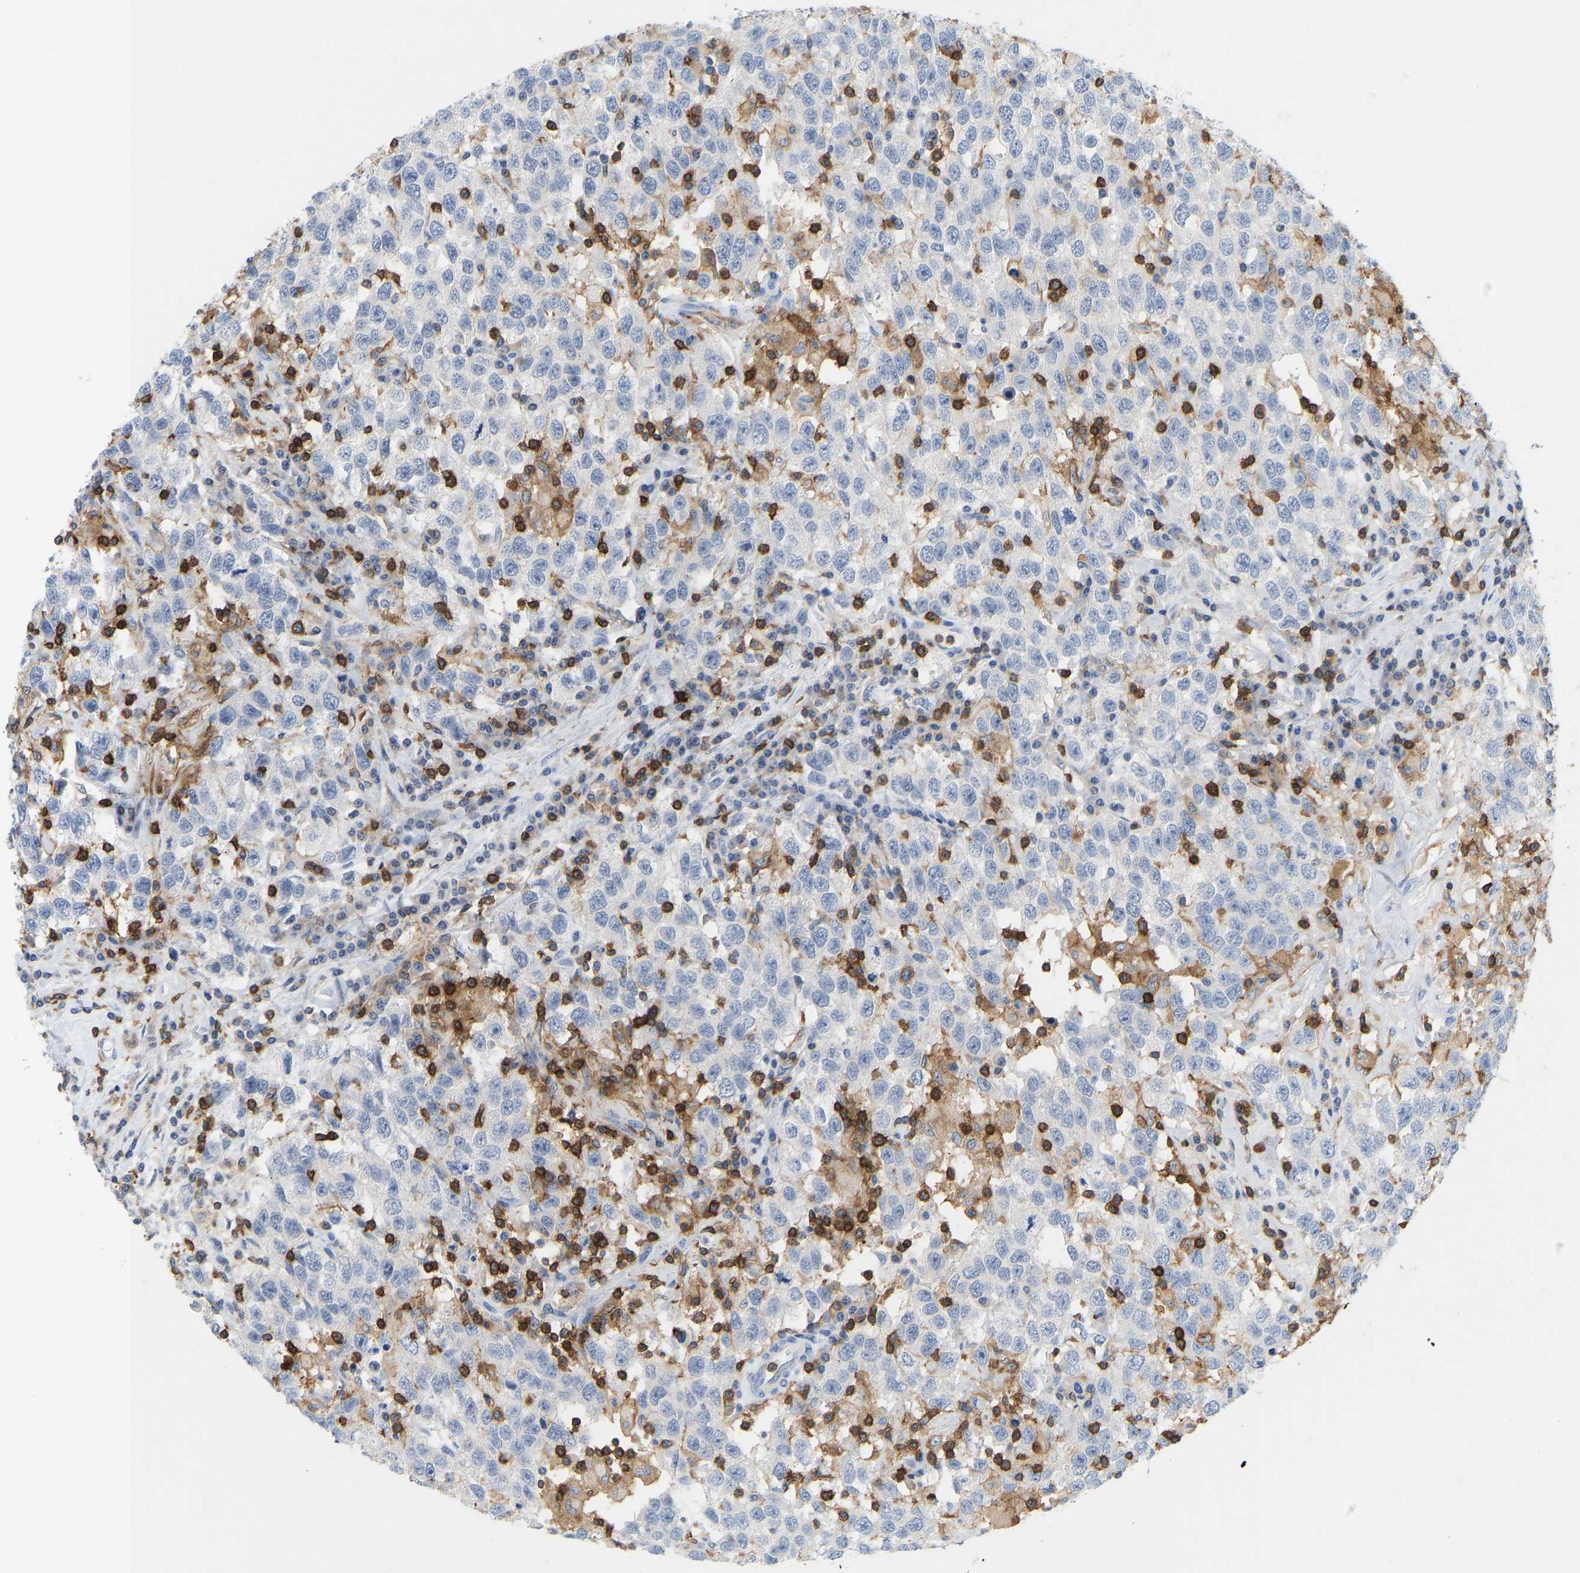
{"staining": {"intensity": "negative", "quantity": "none", "location": "none"}, "tissue": "testis cancer", "cell_type": "Tumor cells", "image_type": "cancer", "snomed": [{"axis": "morphology", "description": "Seminoma, NOS"}, {"axis": "topography", "description": "Testis"}], "caption": "Testis seminoma was stained to show a protein in brown. There is no significant staining in tumor cells.", "gene": "EVL", "patient": {"sex": "male", "age": 41}}